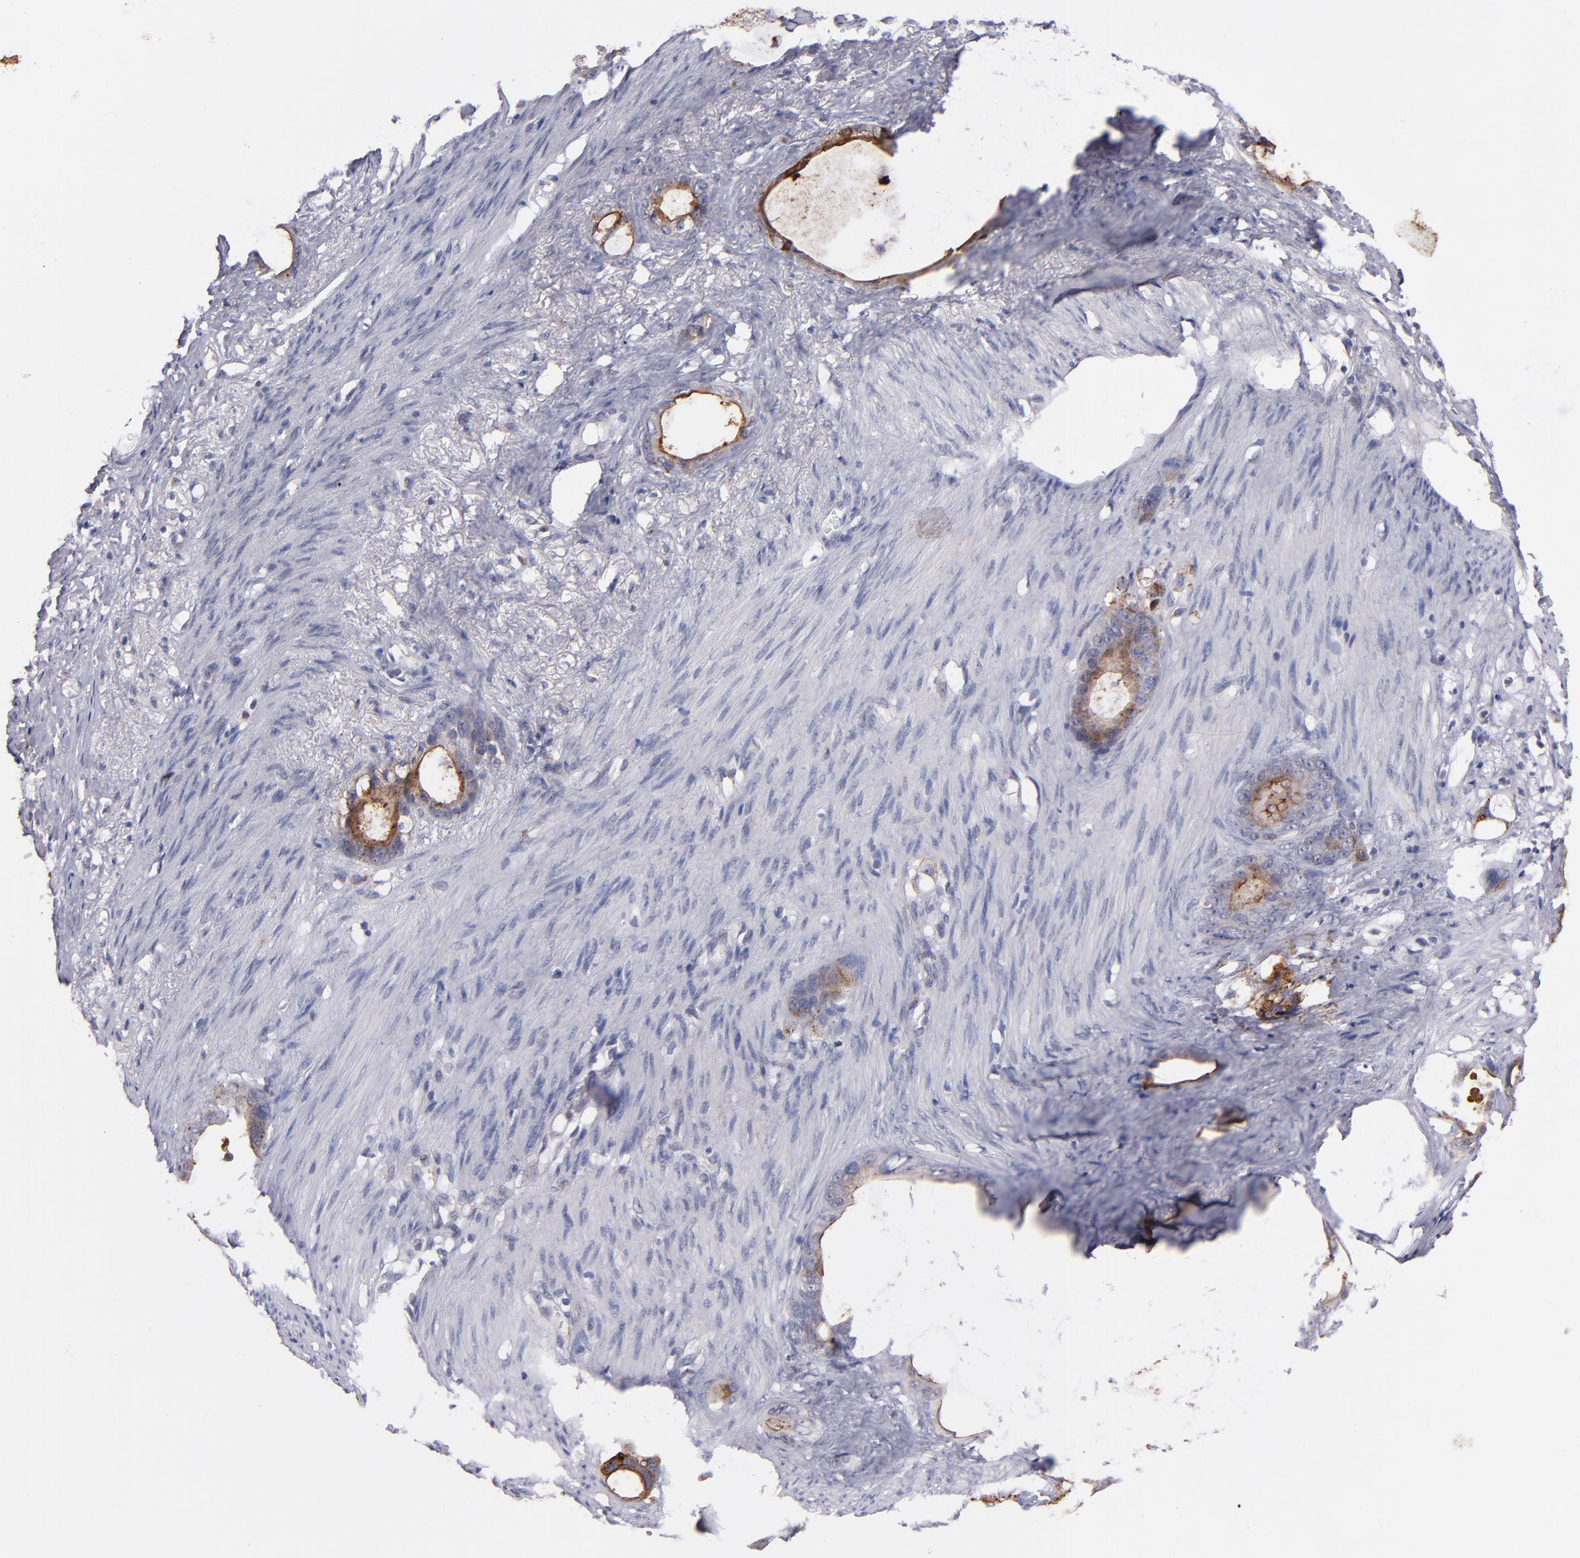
{"staining": {"intensity": "negative", "quantity": "none", "location": "none"}, "tissue": "stomach cancer", "cell_type": "Tumor cells", "image_type": "cancer", "snomed": [{"axis": "morphology", "description": "Adenocarcinoma, NOS"}, {"axis": "topography", "description": "Stomach"}], "caption": "The histopathology image displays no staining of tumor cells in stomach cancer. (DAB immunohistochemistry (IHC), high magnification).", "gene": "SYP", "patient": {"sex": "female", "age": 75}}